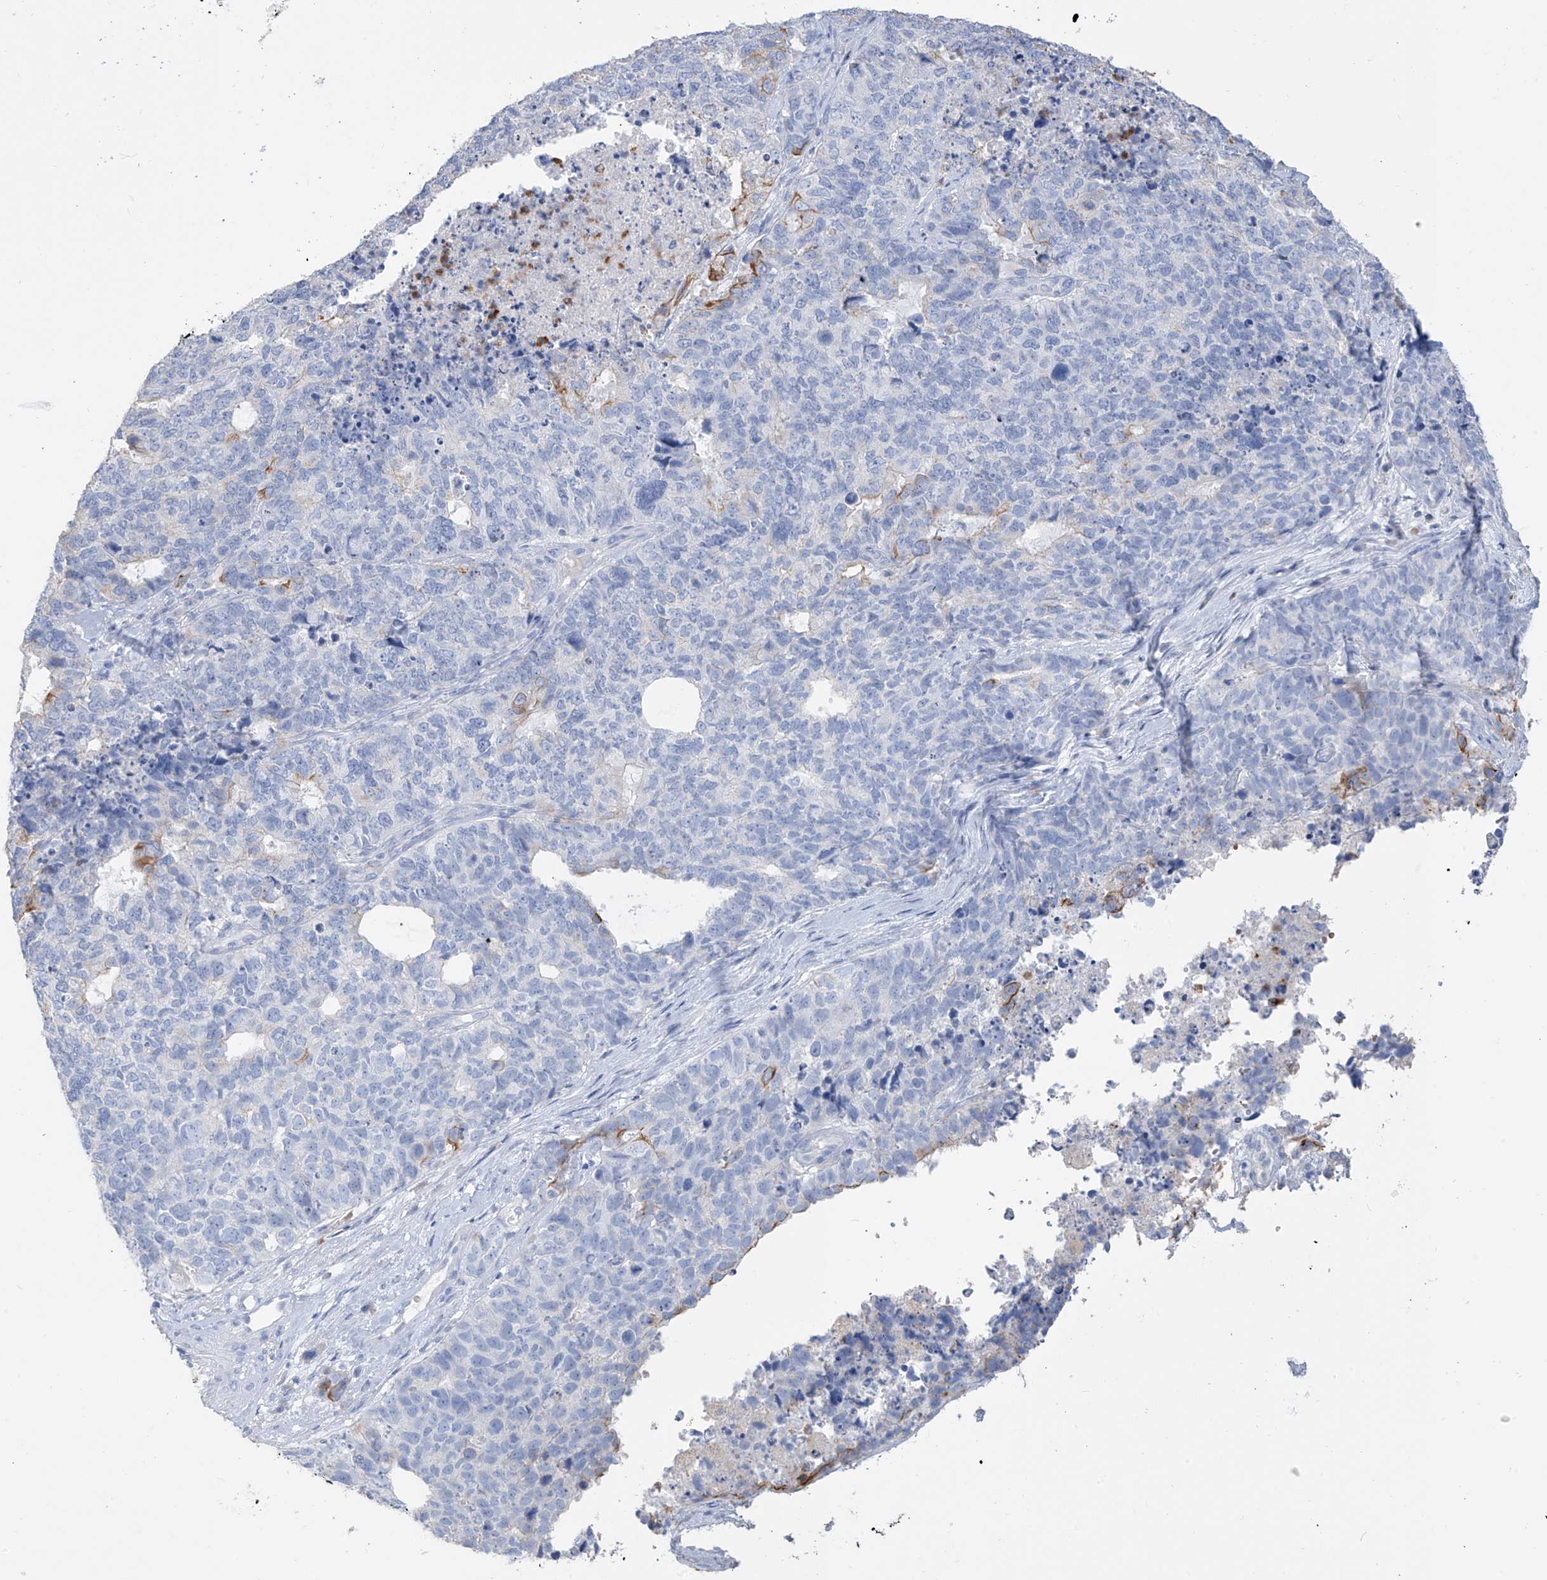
{"staining": {"intensity": "moderate", "quantity": "<25%", "location": "cytoplasmic/membranous"}, "tissue": "cervical cancer", "cell_type": "Tumor cells", "image_type": "cancer", "snomed": [{"axis": "morphology", "description": "Squamous cell carcinoma, NOS"}, {"axis": "topography", "description": "Cervix"}], "caption": "Human cervical cancer (squamous cell carcinoma) stained with a protein marker displays moderate staining in tumor cells.", "gene": "PAFAH1B3", "patient": {"sex": "female", "age": 63}}